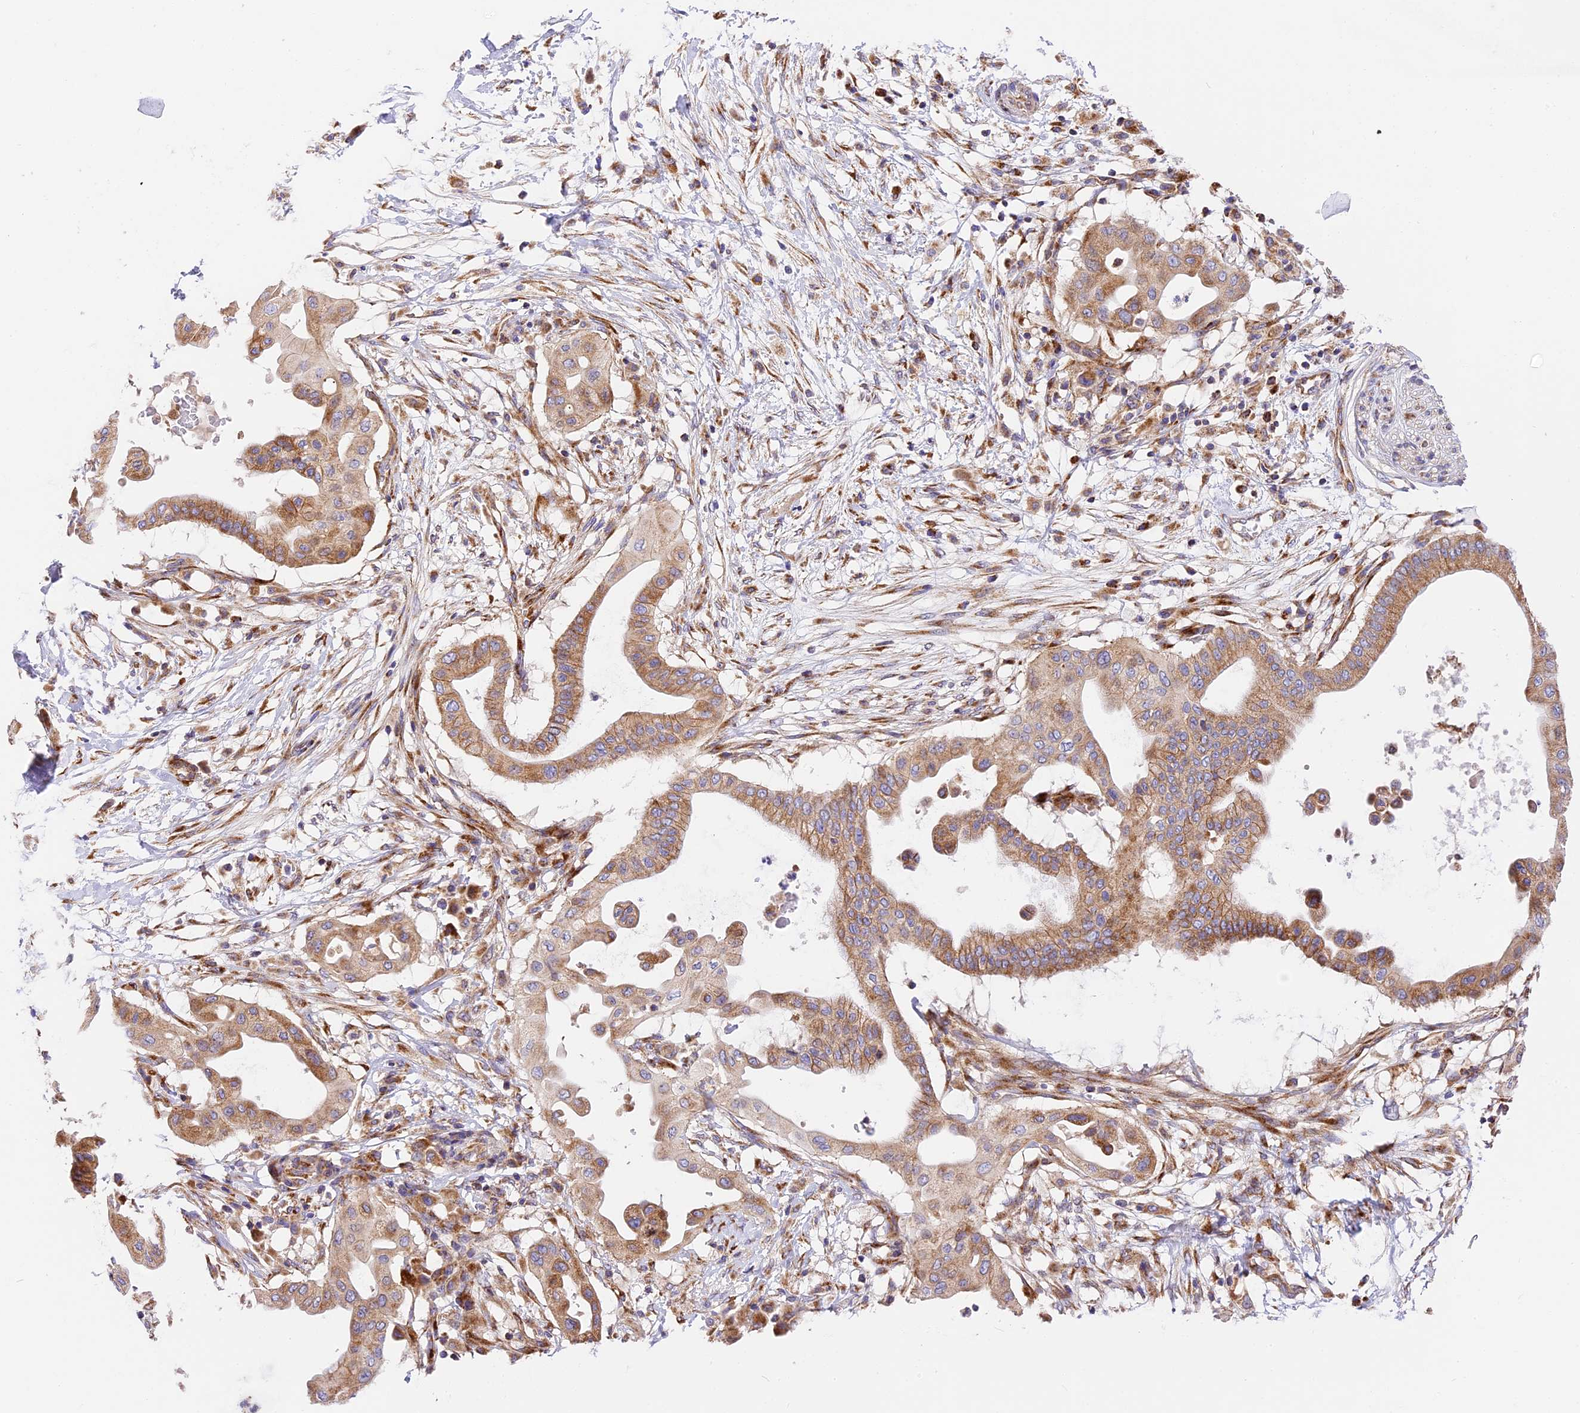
{"staining": {"intensity": "moderate", "quantity": ">75%", "location": "cytoplasmic/membranous"}, "tissue": "pancreatic cancer", "cell_type": "Tumor cells", "image_type": "cancer", "snomed": [{"axis": "morphology", "description": "Adenocarcinoma, NOS"}, {"axis": "topography", "description": "Pancreas"}], "caption": "Protein staining exhibits moderate cytoplasmic/membranous positivity in about >75% of tumor cells in pancreatic cancer (adenocarcinoma). Immunohistochemistry stains the protein of interest in brown and the nuclei are stained blue.", "gene": "MRAS", "patient": {"sex": "male", "age": 68}}